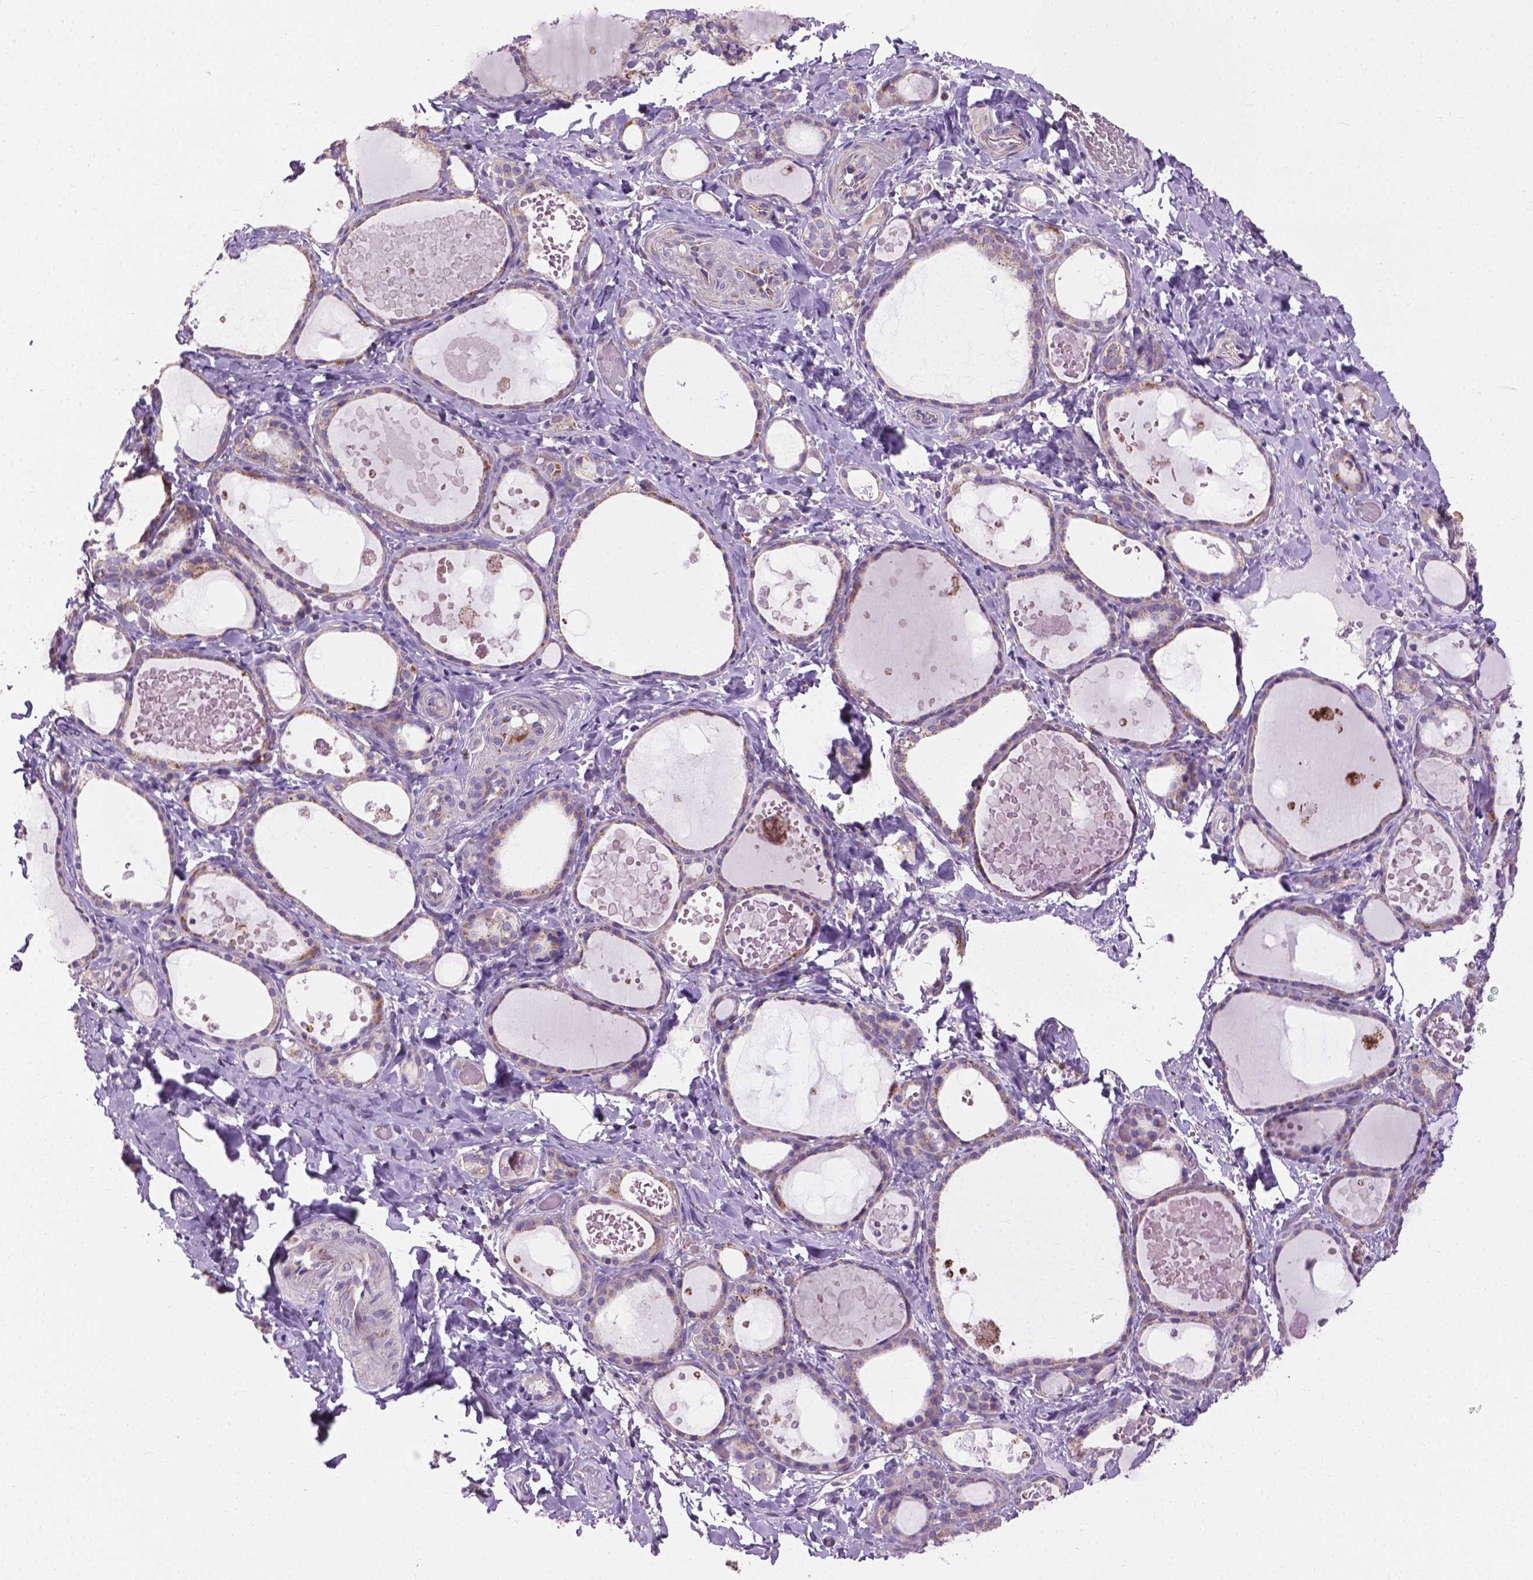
{"staining": {"intensity": "weak", "quantity": ">75%", "location": "cytoplasmic/membranous"}, "tissue": "thyroid gland", "cell_type": "Glandular cells", "image_type": "normal", "snomed": [{"axis": "morphology", "description": "Normal tissue, NOS"}, {"axis": "topography", "description": "Thyroid gland"}], "caption": "Immunohistochemical staining of normal human thyroid gland demonstrates weak cytoplasmic/membranous protein expression in approximately >75% of glandular cells. The staining is performed using DAB brown chromogen to label protein expression. The nuclei are counter-stained blue using hematoxylin.", "gene": "VDAC1", "patient": {"sex": "female", "age": 56}}